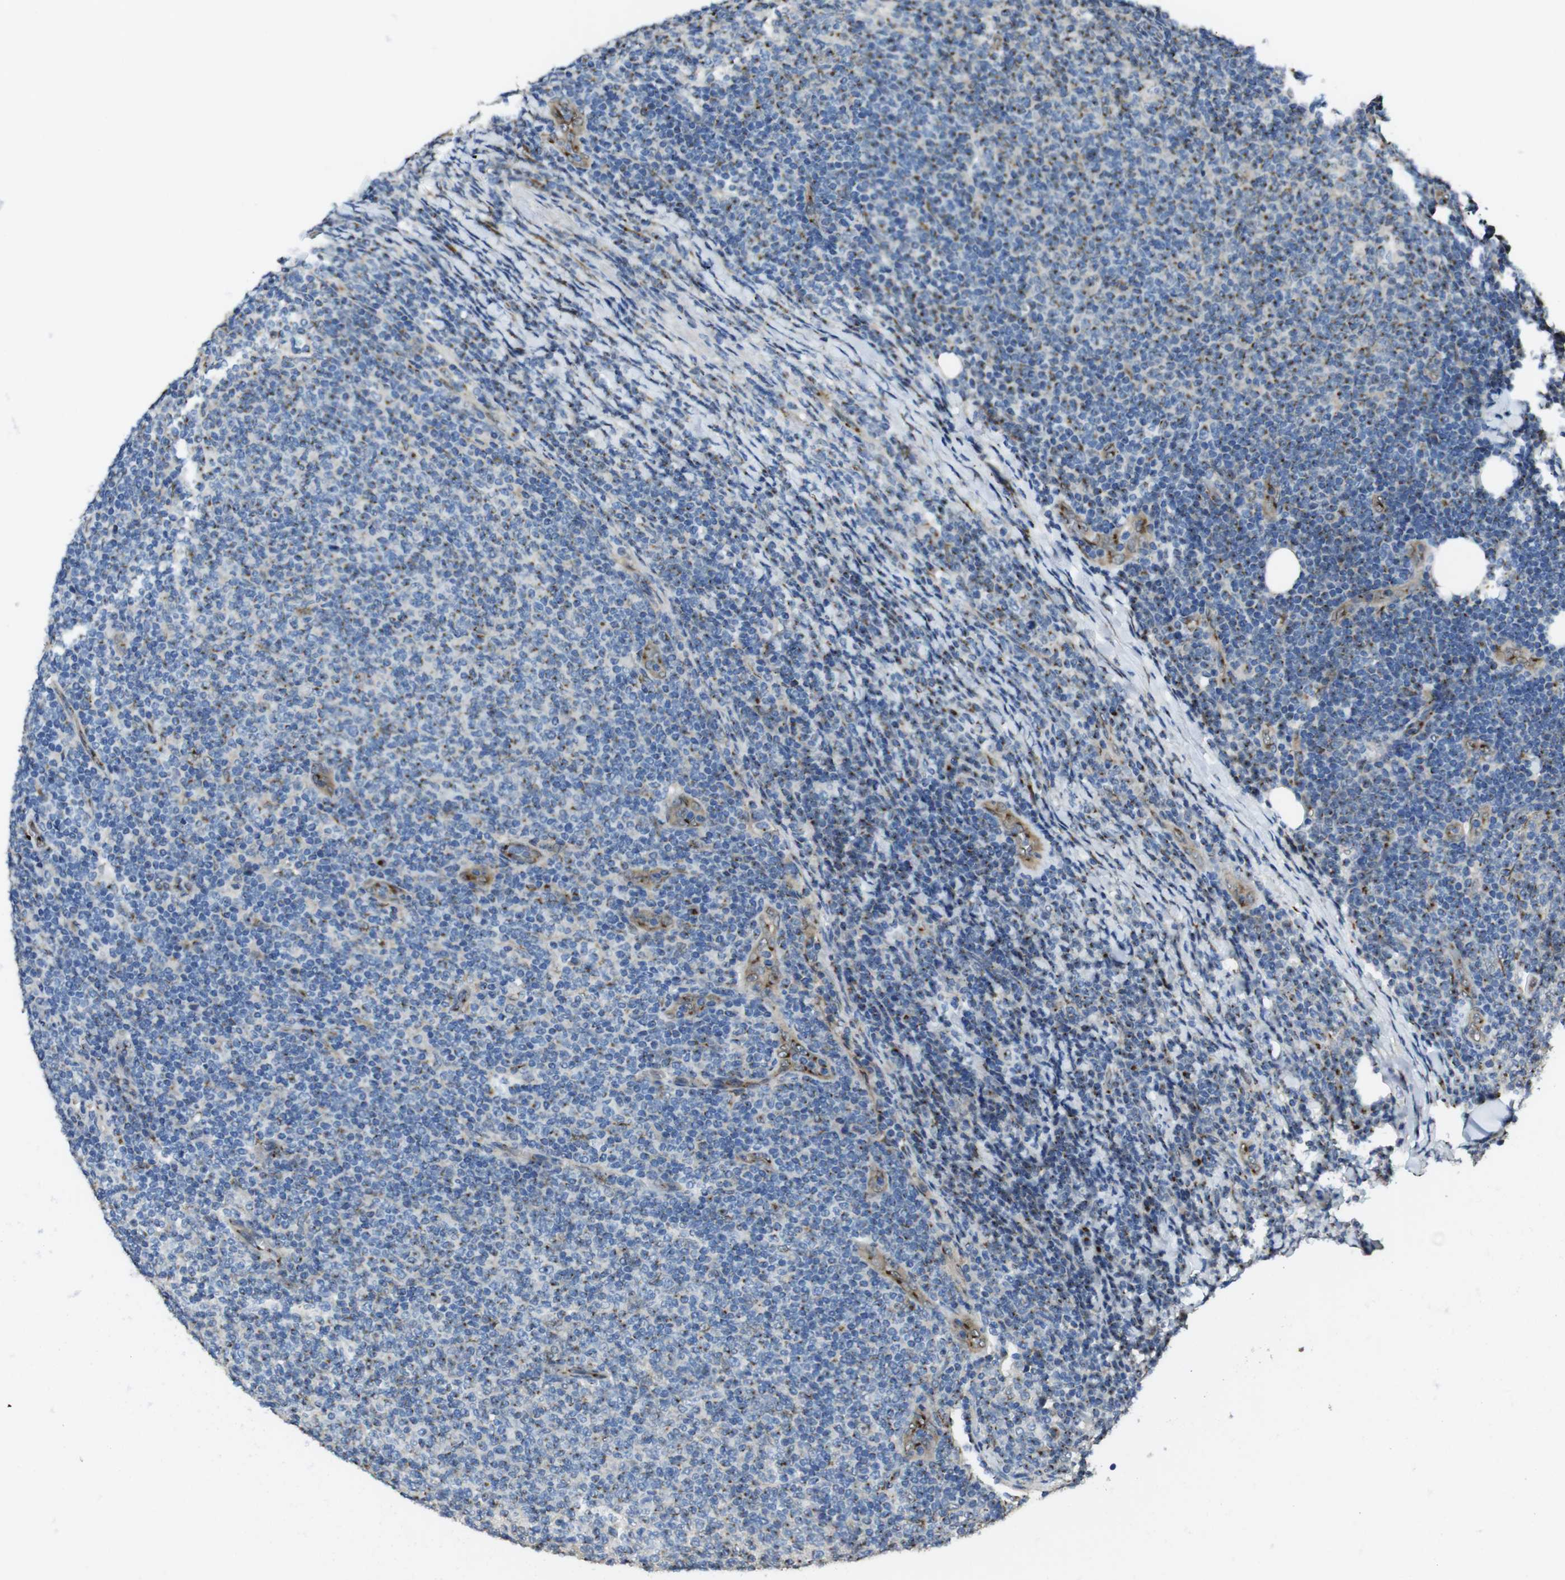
{"staining": {"intensity": "moderate", "quantity": "<25%", "location": "cytoplasmic/membranous"}, "tissue": "lymphoma", "cell_type": "Tumor cells", "image_type": "cancer", "snomed": [{"axis": "morphology", "description": "Malignant lymphoma, non-Hodgkin's type, Low grade"}, {"axis": "topography", "description": "Lymph node"}], "caption": "Immunohistochemical staining of human lymphoma demonstrates low levels of moderate cytoplasmic/membranous staining in about <25% of tumor cells. (brown staining indicates protein expression, while blue staining denotes nuclei).", "gene": "RAB6A", "patient": {"sex": "male", "age": 66}}